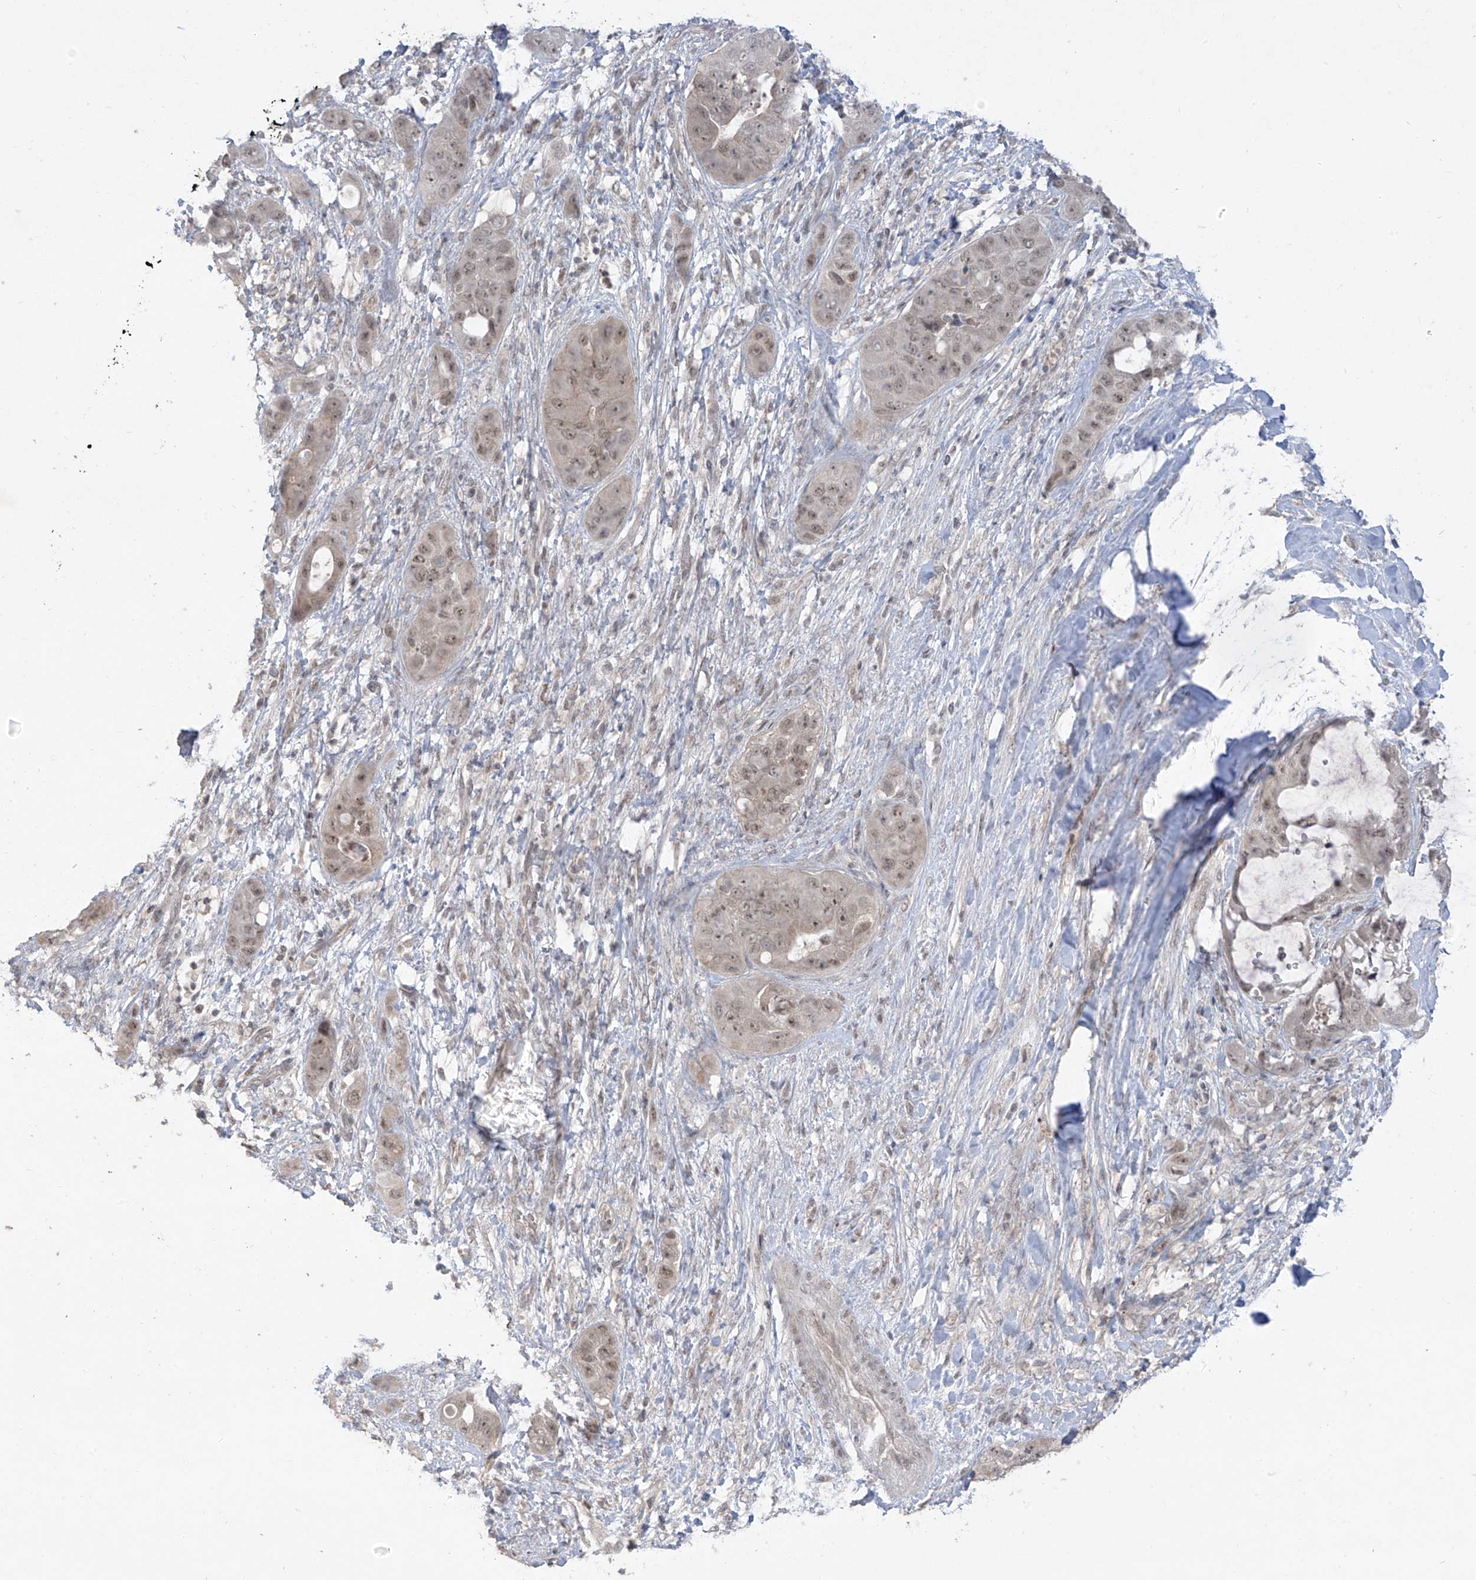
{"staining": {"intensity": "weak", "quantity": ">75%", "location": "nuclear"}, "tissue": "liver cancer", "cell_type": "Tumor cells", "image_type": "cancer", "snomed": [{"axis": "morphology", "description": "Cholangiocarcinoma"}, {"axis": "topography", "description": "Liver"}], "caption": "IHC histopathology image of liver cancer (cholangiocarcinoma) stained for a protein (brown), which shows low levels of weak nuclear expression in approximately >75% of tumor cells.", "gene": "OGT", "patient": {"sex": "female", "age": 52}}